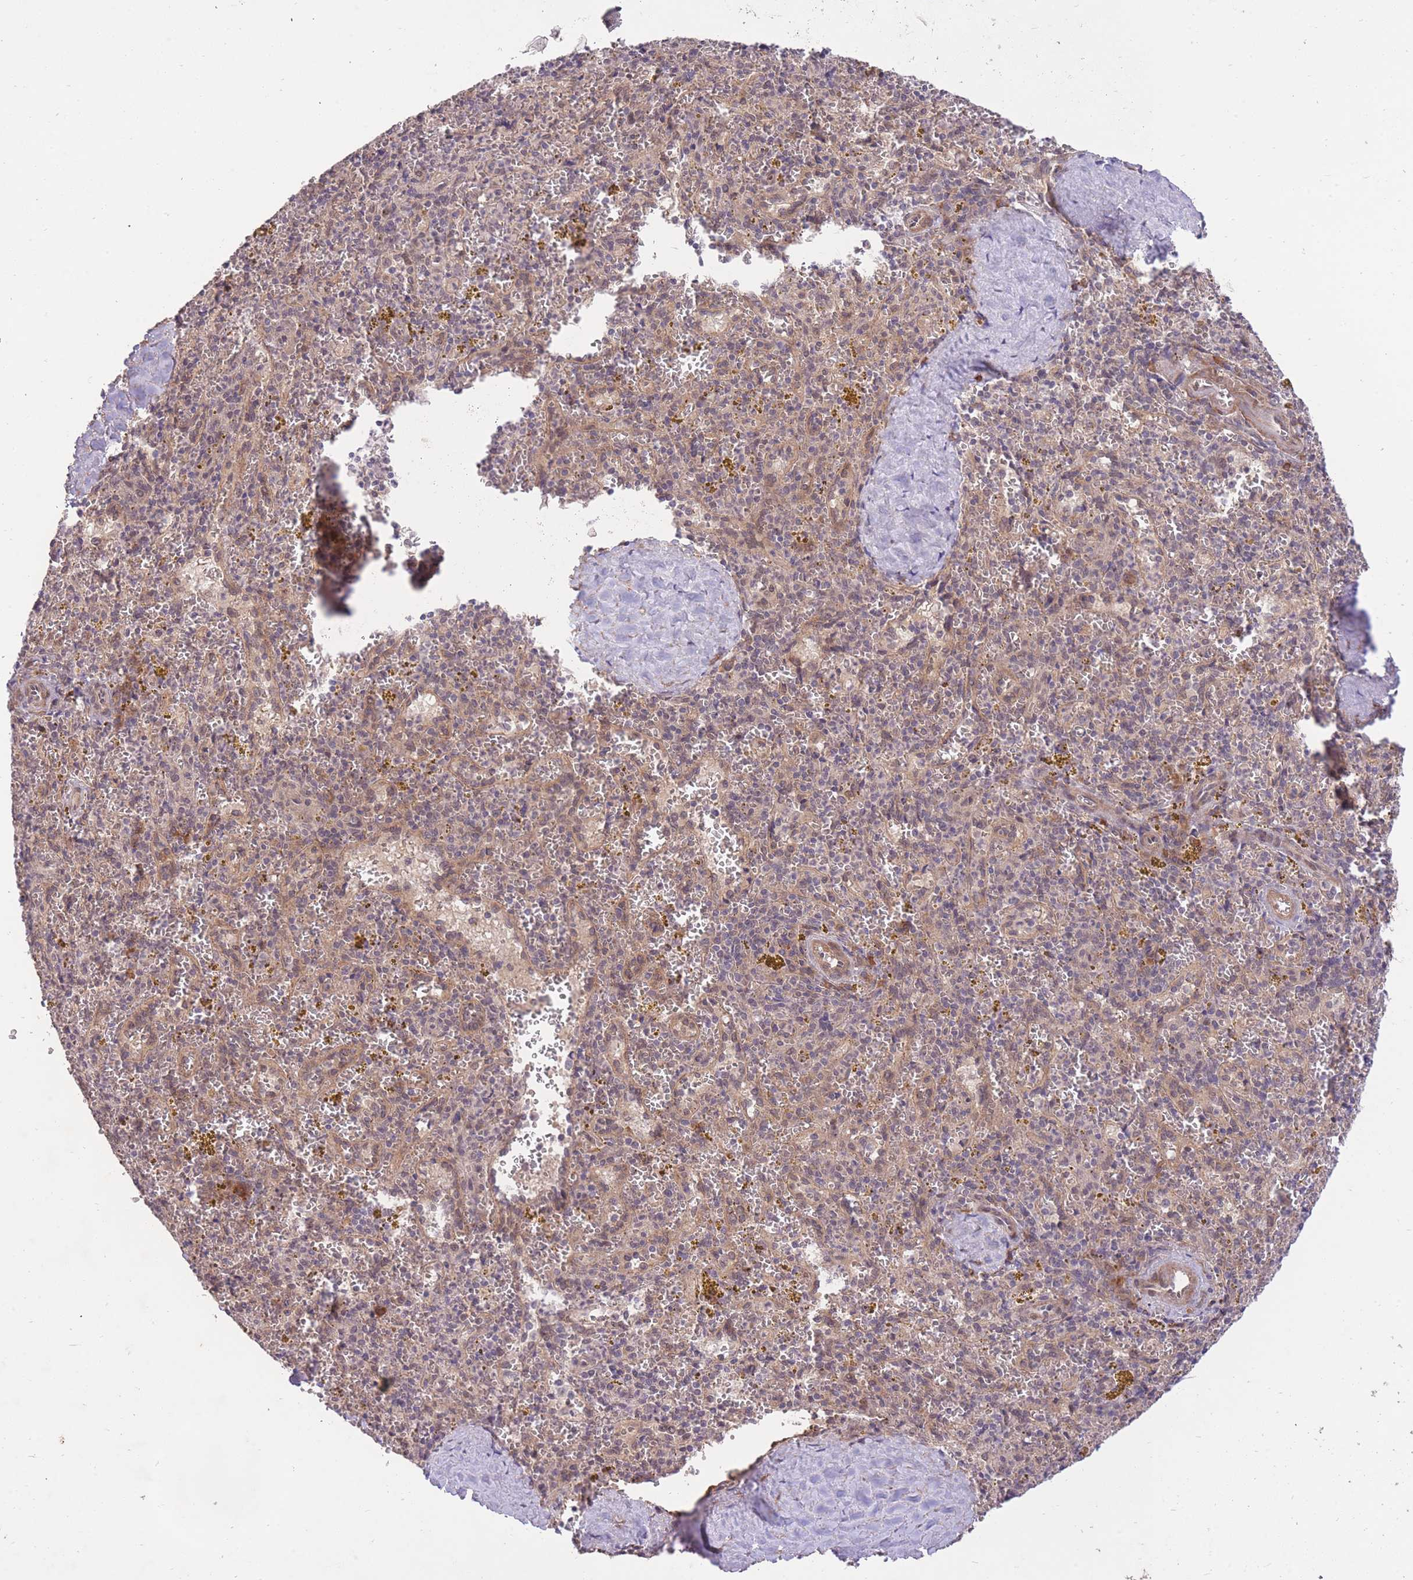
{"staining": {"intensity": "negative", "quantity": "none", "location": "none"}, "tissue": "spleen", "cell_type": "Cells in red pulp", "image_type": "normal", "snomed": [{"axis": "morphology", "description": "Normal tissue, NOS"}, {"axis": "topography", "description": "Spleen"}], "caption": "Immunohistochemistry micrograph of normal spleen: spleen stained with DAB demonstrates no significant protein expression in cells in red pulp.", "gene": "ELOA2", "patient": {"sex": "male", "age": 57}}